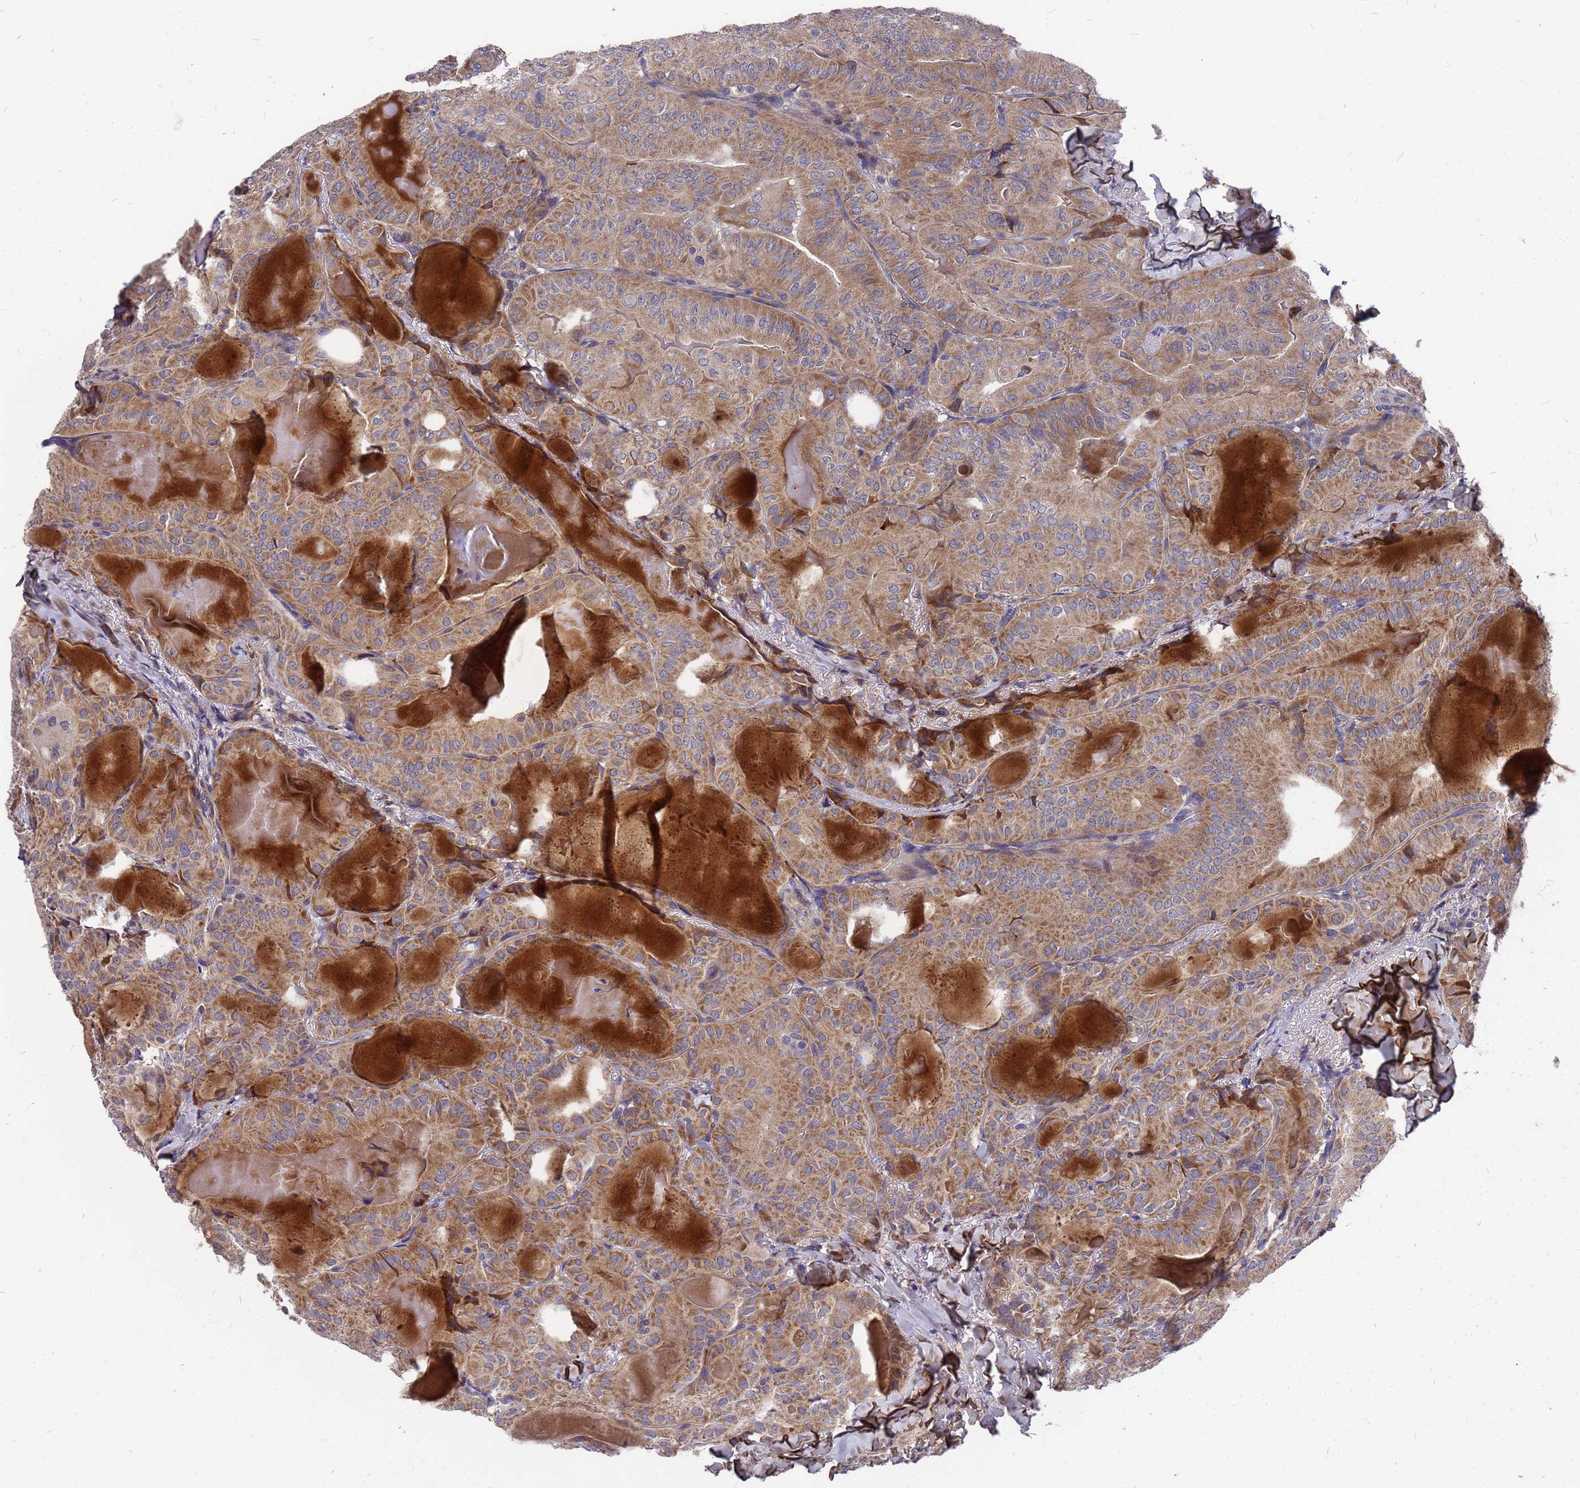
{"staining": {"intensity": "moderate", "quantity": ">75%", "location": "cytoplasmic/membranous"}, "tissue": "thyroid cancer", "cell_type": "Tumor cells", "image_type": "cancer", "snomed": [{"axis": "morphology", "description": "Papillary adenocarcinoma, NOS"}, {"axis": "topography", "description": "Thyroid gland"}], "caption": "Papillary adenocarcinoma (thyroid) stained for a protein (brown) shows moderate cytoplasmic/membranous positive staining in about >75% of tumor cells.", "gene": "ZNF717", "patient": {"sex": "female", "age": 68}}